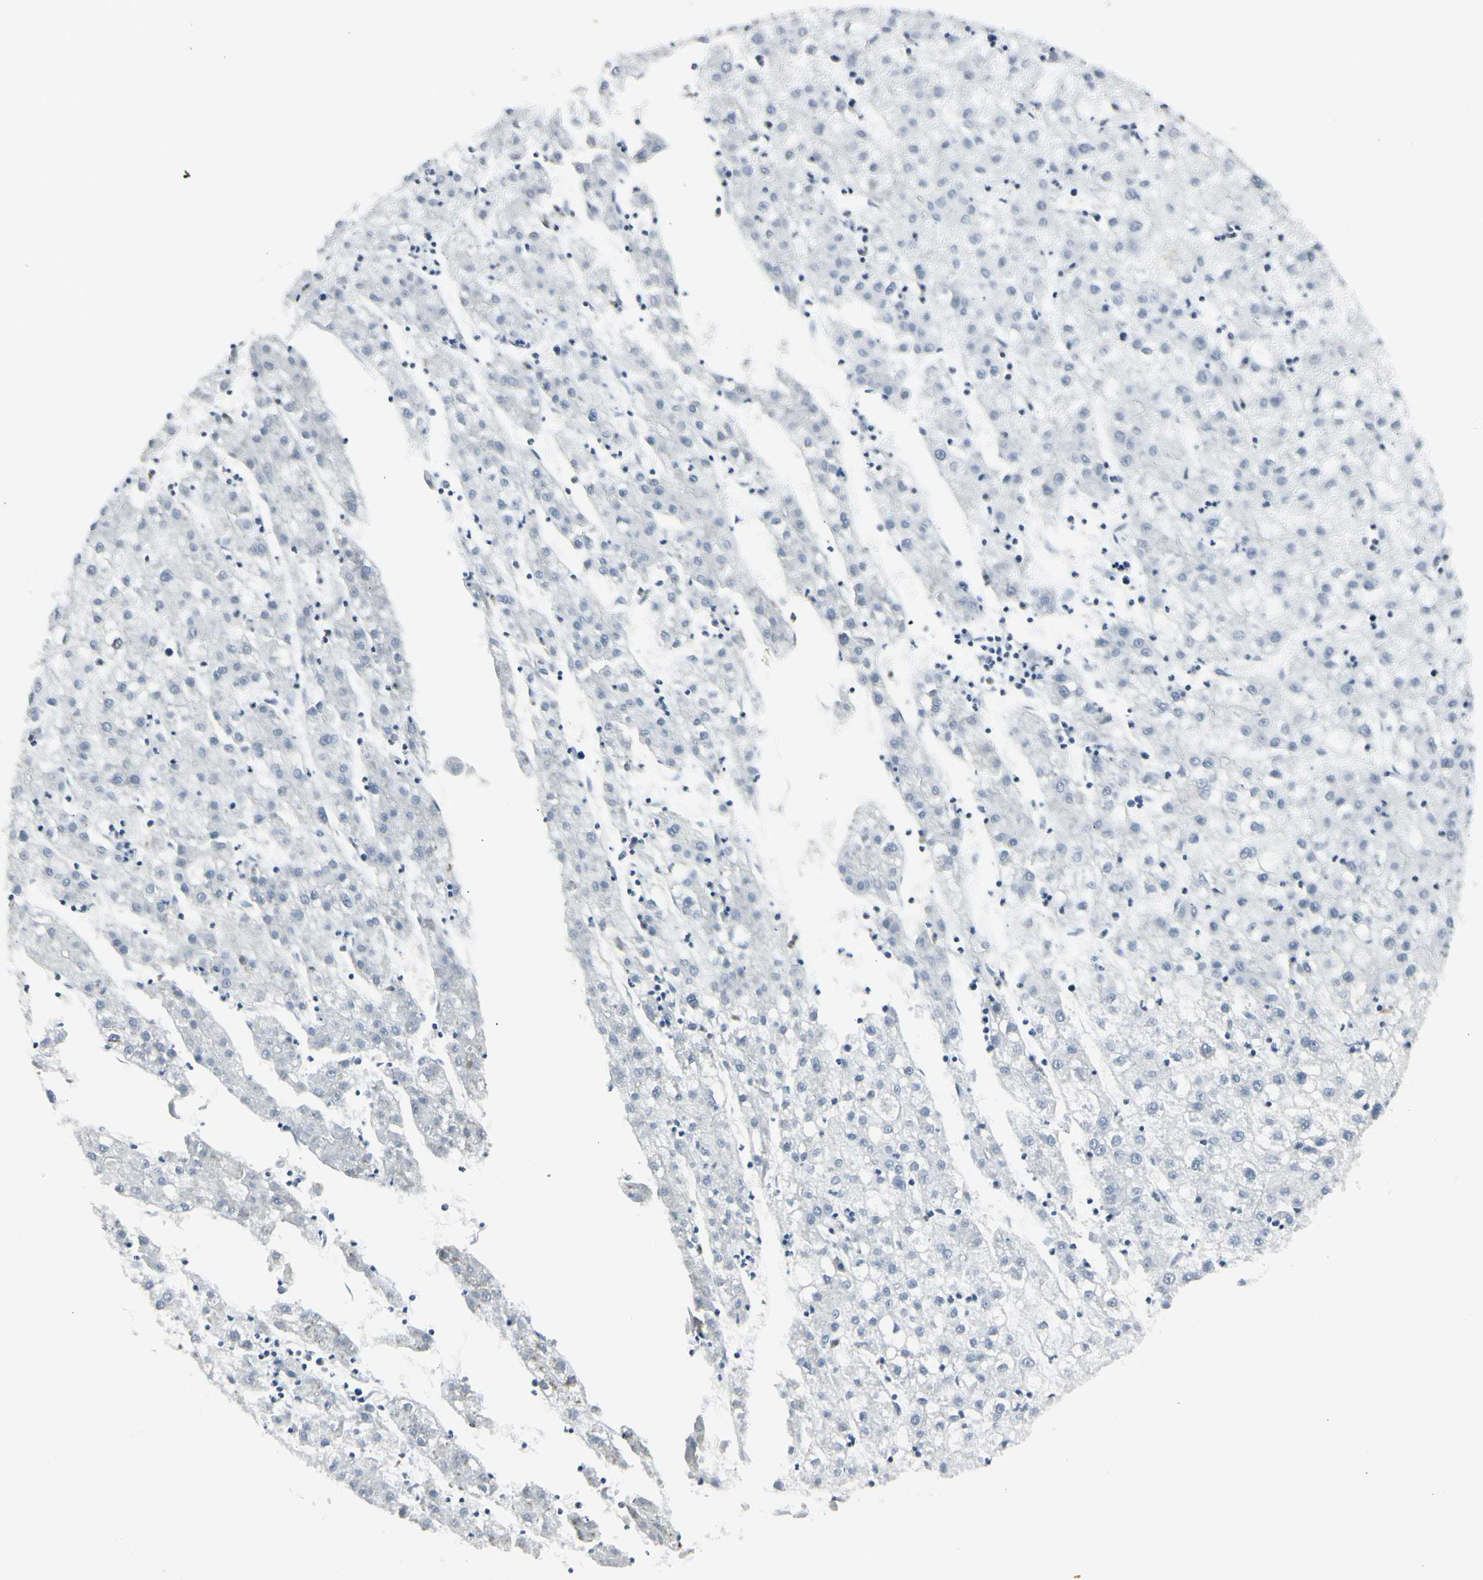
{"staining": {"intensity": "negative", "quantity": "none", "location": "none"}, "tissue": "liver cancer", "cell_type": "Tumor cells", "image_type": "cancer", "snomed": [{"axis": "morphology", "description": "Carcinoma, Hepatocellular, NOS"}, {"axis": "topography", "description": "Liver"}], "caption": "Immunohistochemical staining of human liver cancer exhibits no significant positivity in tumor cells.", "gene": "ZBTB7B", "patient": {"sex": "male", "age": 72}}